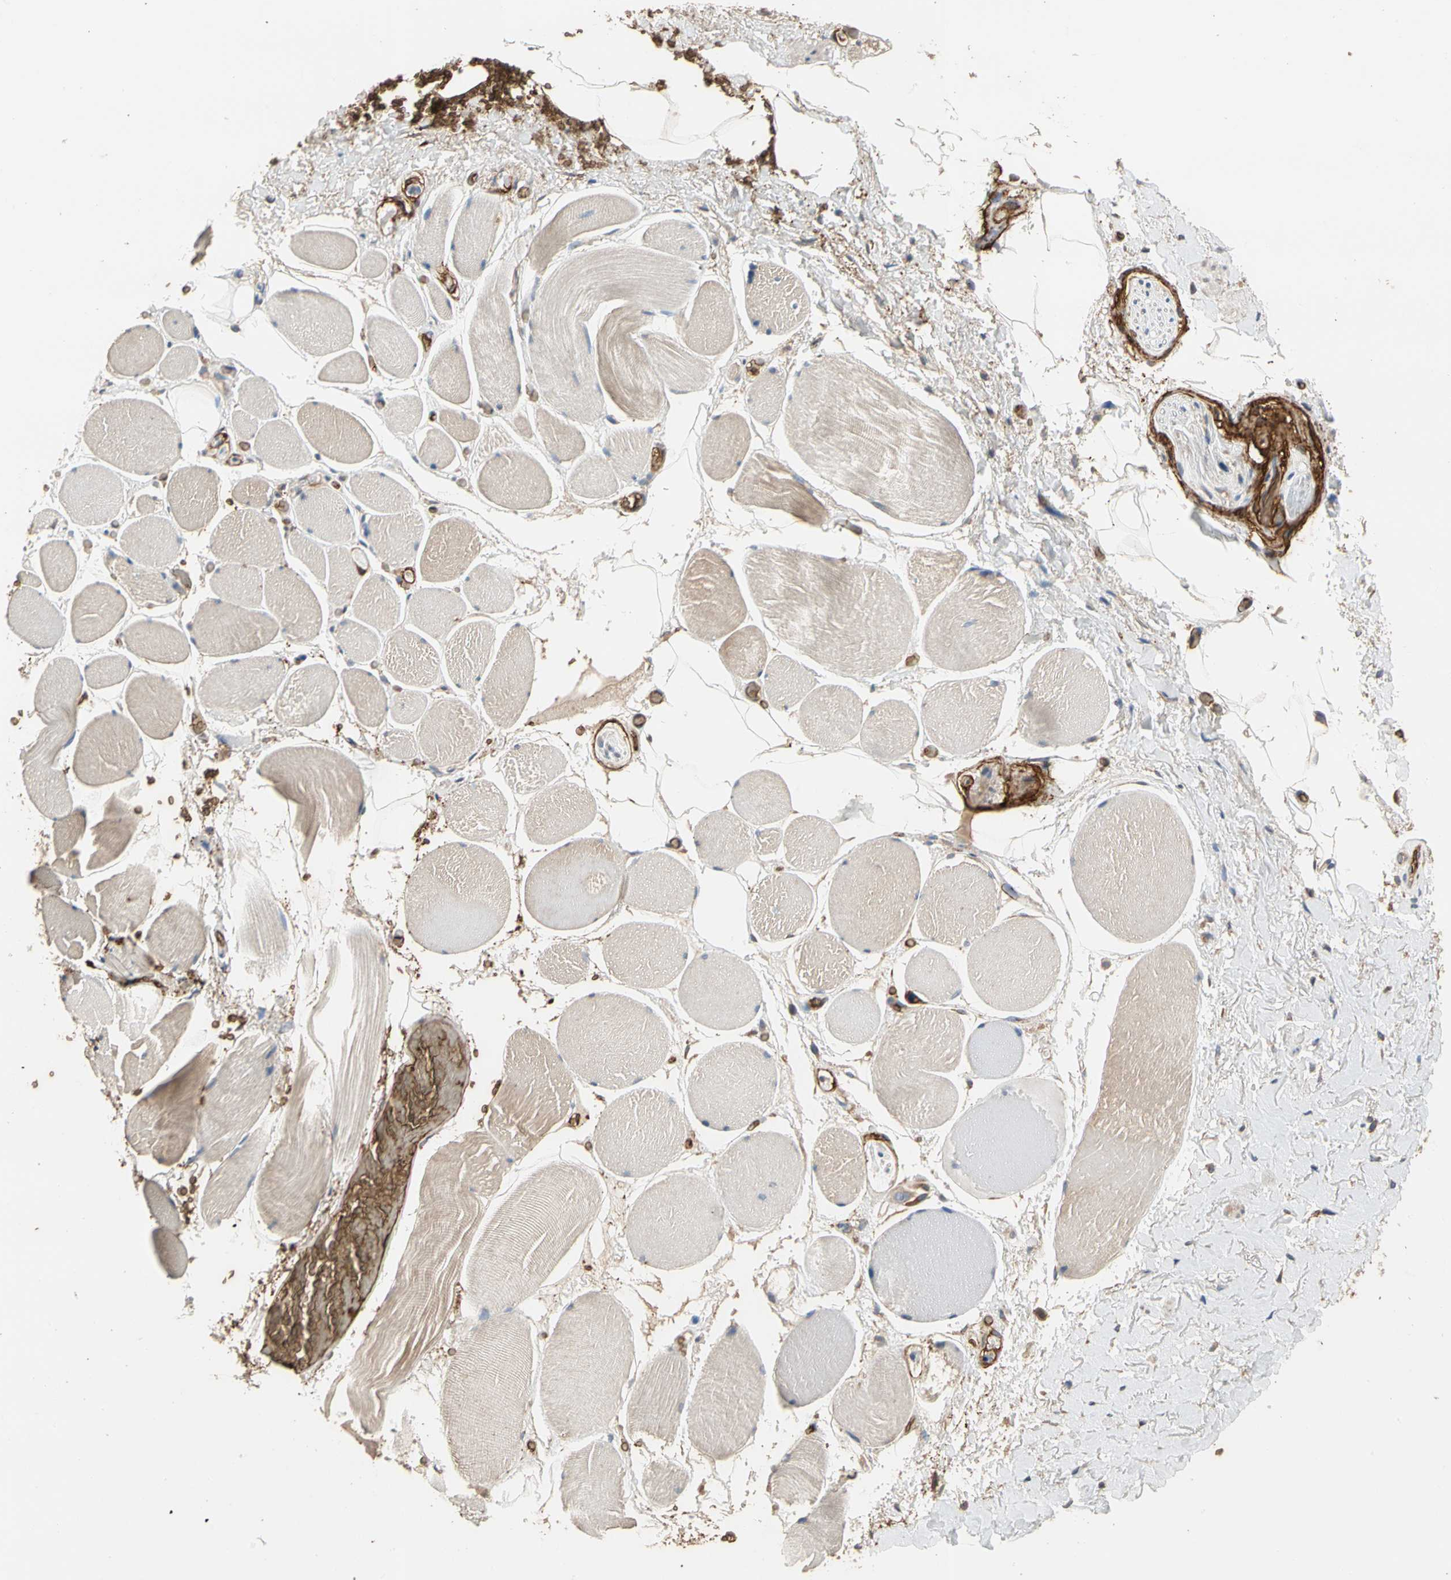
{"staining": {"intensity": "negative", "quantity": "none", "location": "none"}, "tissue": "adipose tissue", "cell_type": "Adipocytes", "image_type": "normal", "snomed": [{"axis": "morphology", "description": "Normal tissue, NOS"}, {"axis": "topography", "description": "Soft tissue"}, {"axis": "topography", "description": "Peripheral nerve tissue"}], "caption": "Benign adipose tissue was stained to show a protein in brown. There is no significant staining in adipocytes. The staining was performed using DAB to visualize the protein expression in brown, while the nuclei were stained in blue with hematoxylin (Magnification: 20x).", "gene": "RIOK2", "patient": {"sex": "female", "age": 71}}